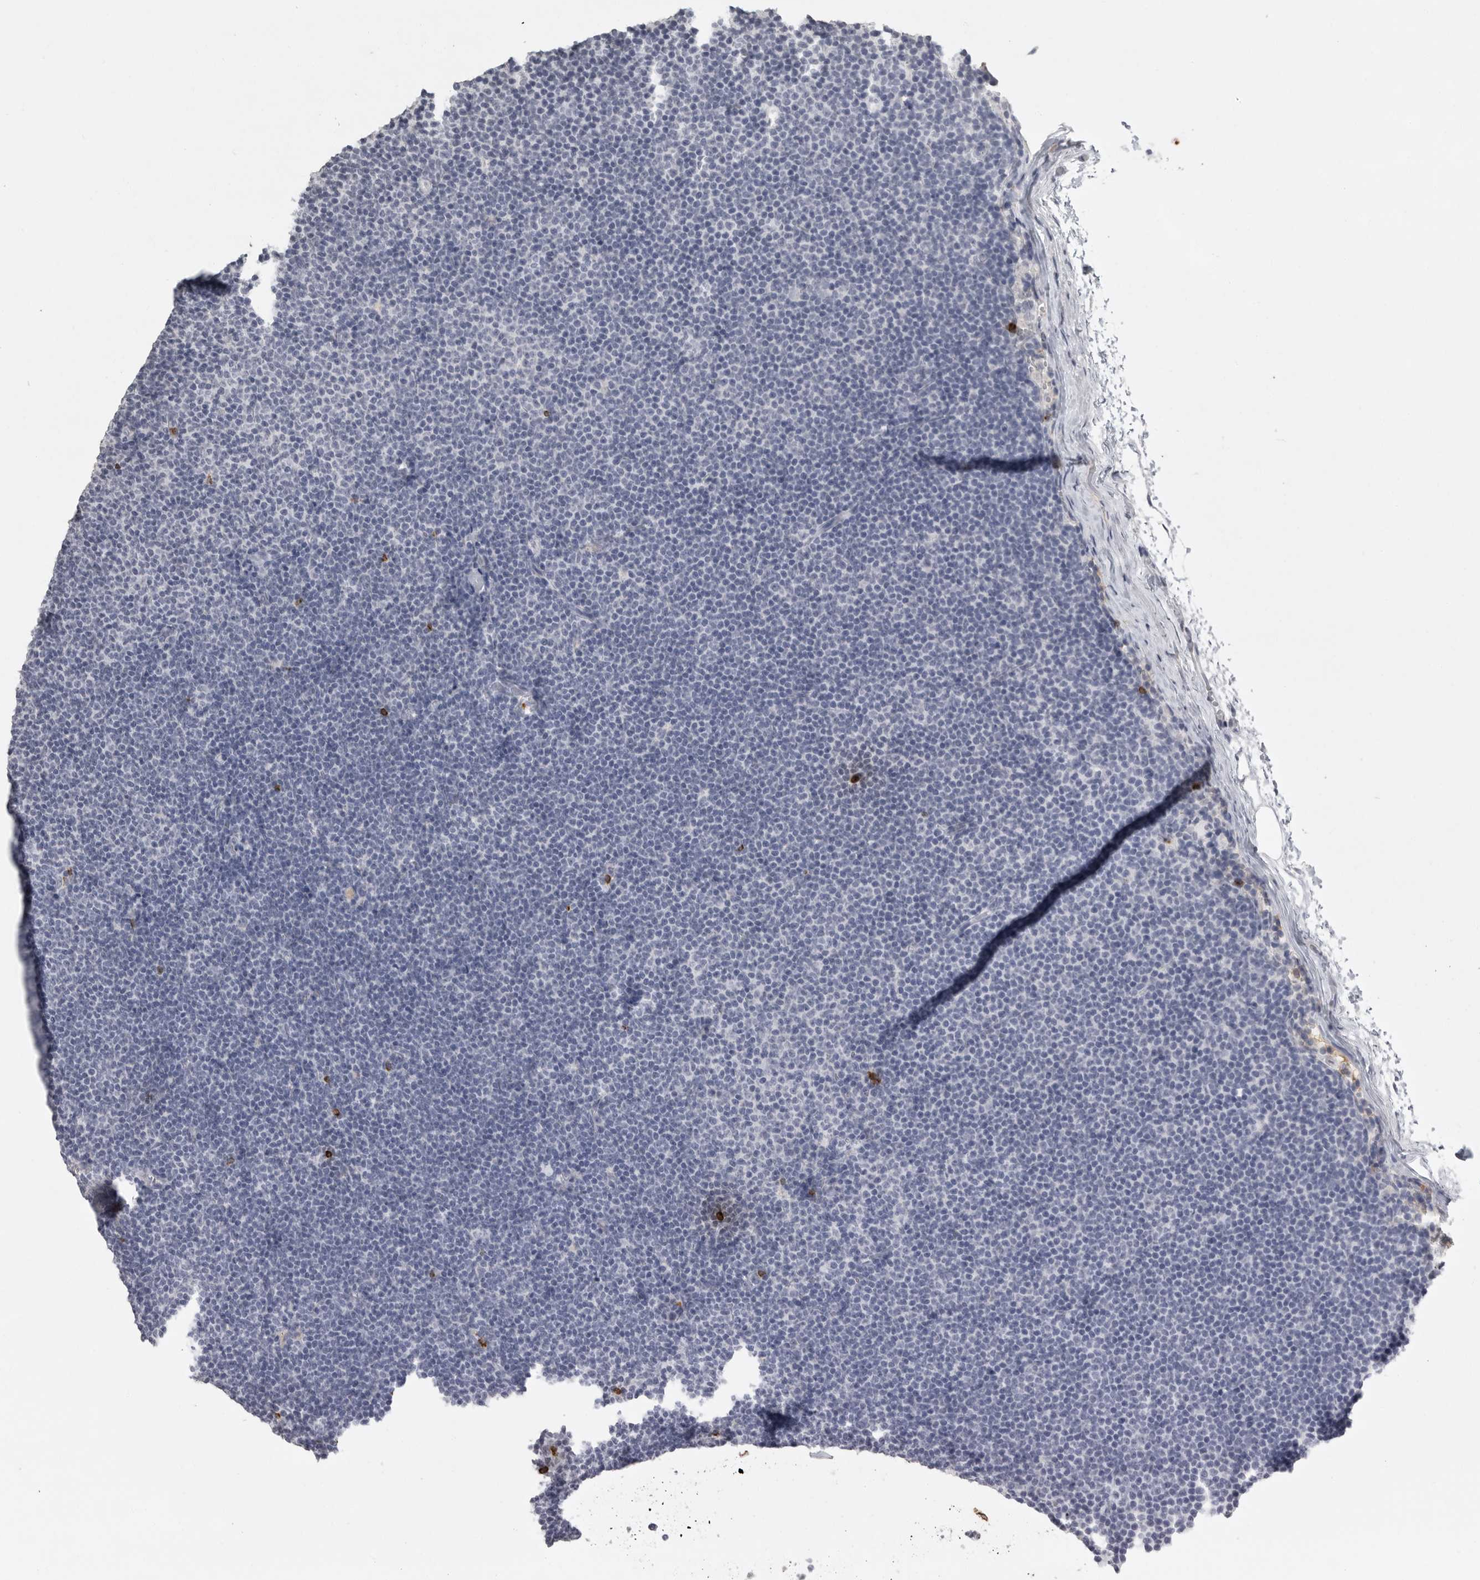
{"staining": {"intensity": "negative", "quantity": "none", "location": "none"}, "tissue": "lymphoma", "cell_type": "Tumor cells", "image_type": "cancer", "snomed": [{"axis": "morphology", "description": "Malignant lymphoma, non-Hodgkin's type, Low grade"}, {"axis": "topography", "description": "Lymph node"}], "caption": "Immunohistochemistry (IHC) of malignant lymphoma, non-Hodgkin's type (low-grade) displays no staining in tumor cells.", "gene": "GNLY", "patient": {"sex": "female", "age": 53}}